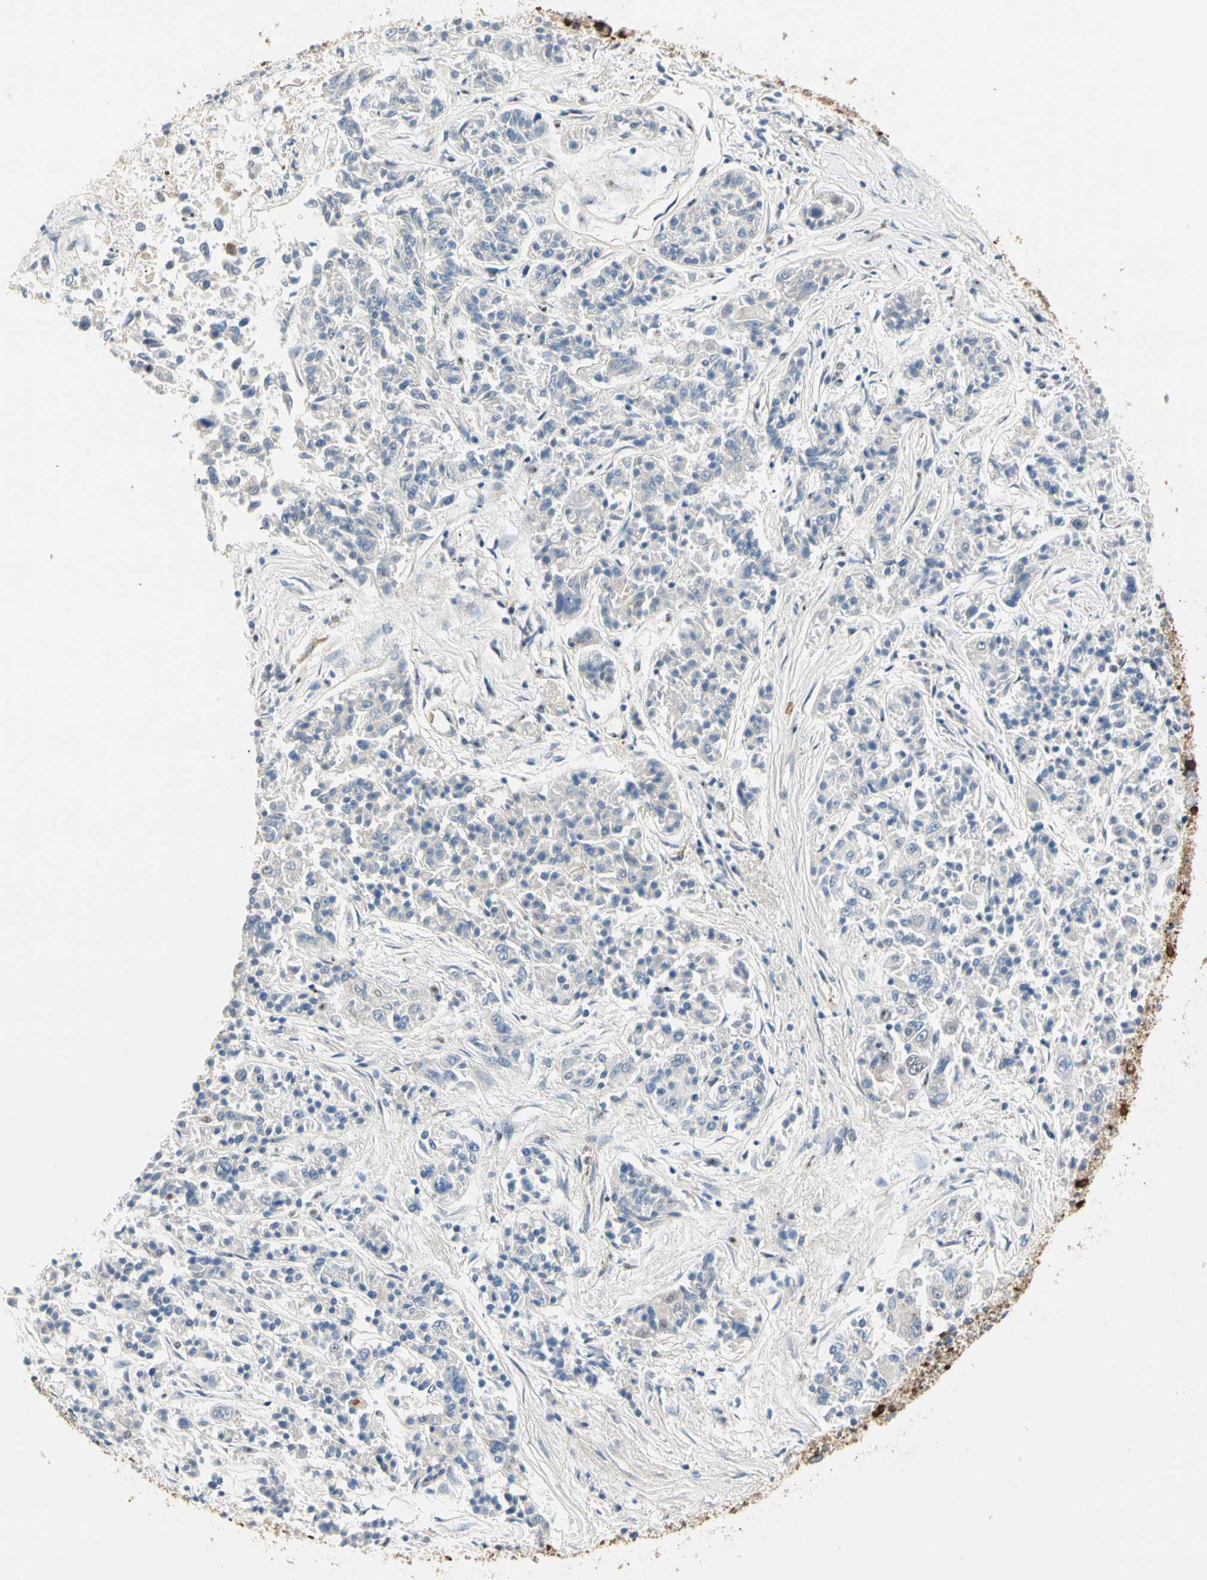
{"staining": {"intensity": "negative", "quantity": "none", "location": "none"}, "tissue": "lung cancer", "cell_type": "Tumor cells", "image_type": "cancer", "snomed": [{"axis": "morphology", "description": "Adenocarcinoma, NOS"}, {"axis": "topography", "description": "Lung"}], "caption": "Immunohistochemical staining of human lung cancer reveals no significant staining in tumor cells. Nuclei are stained in blue.", "gene": "LAMB3", "patient": {"sex": "male", "age": 84}}